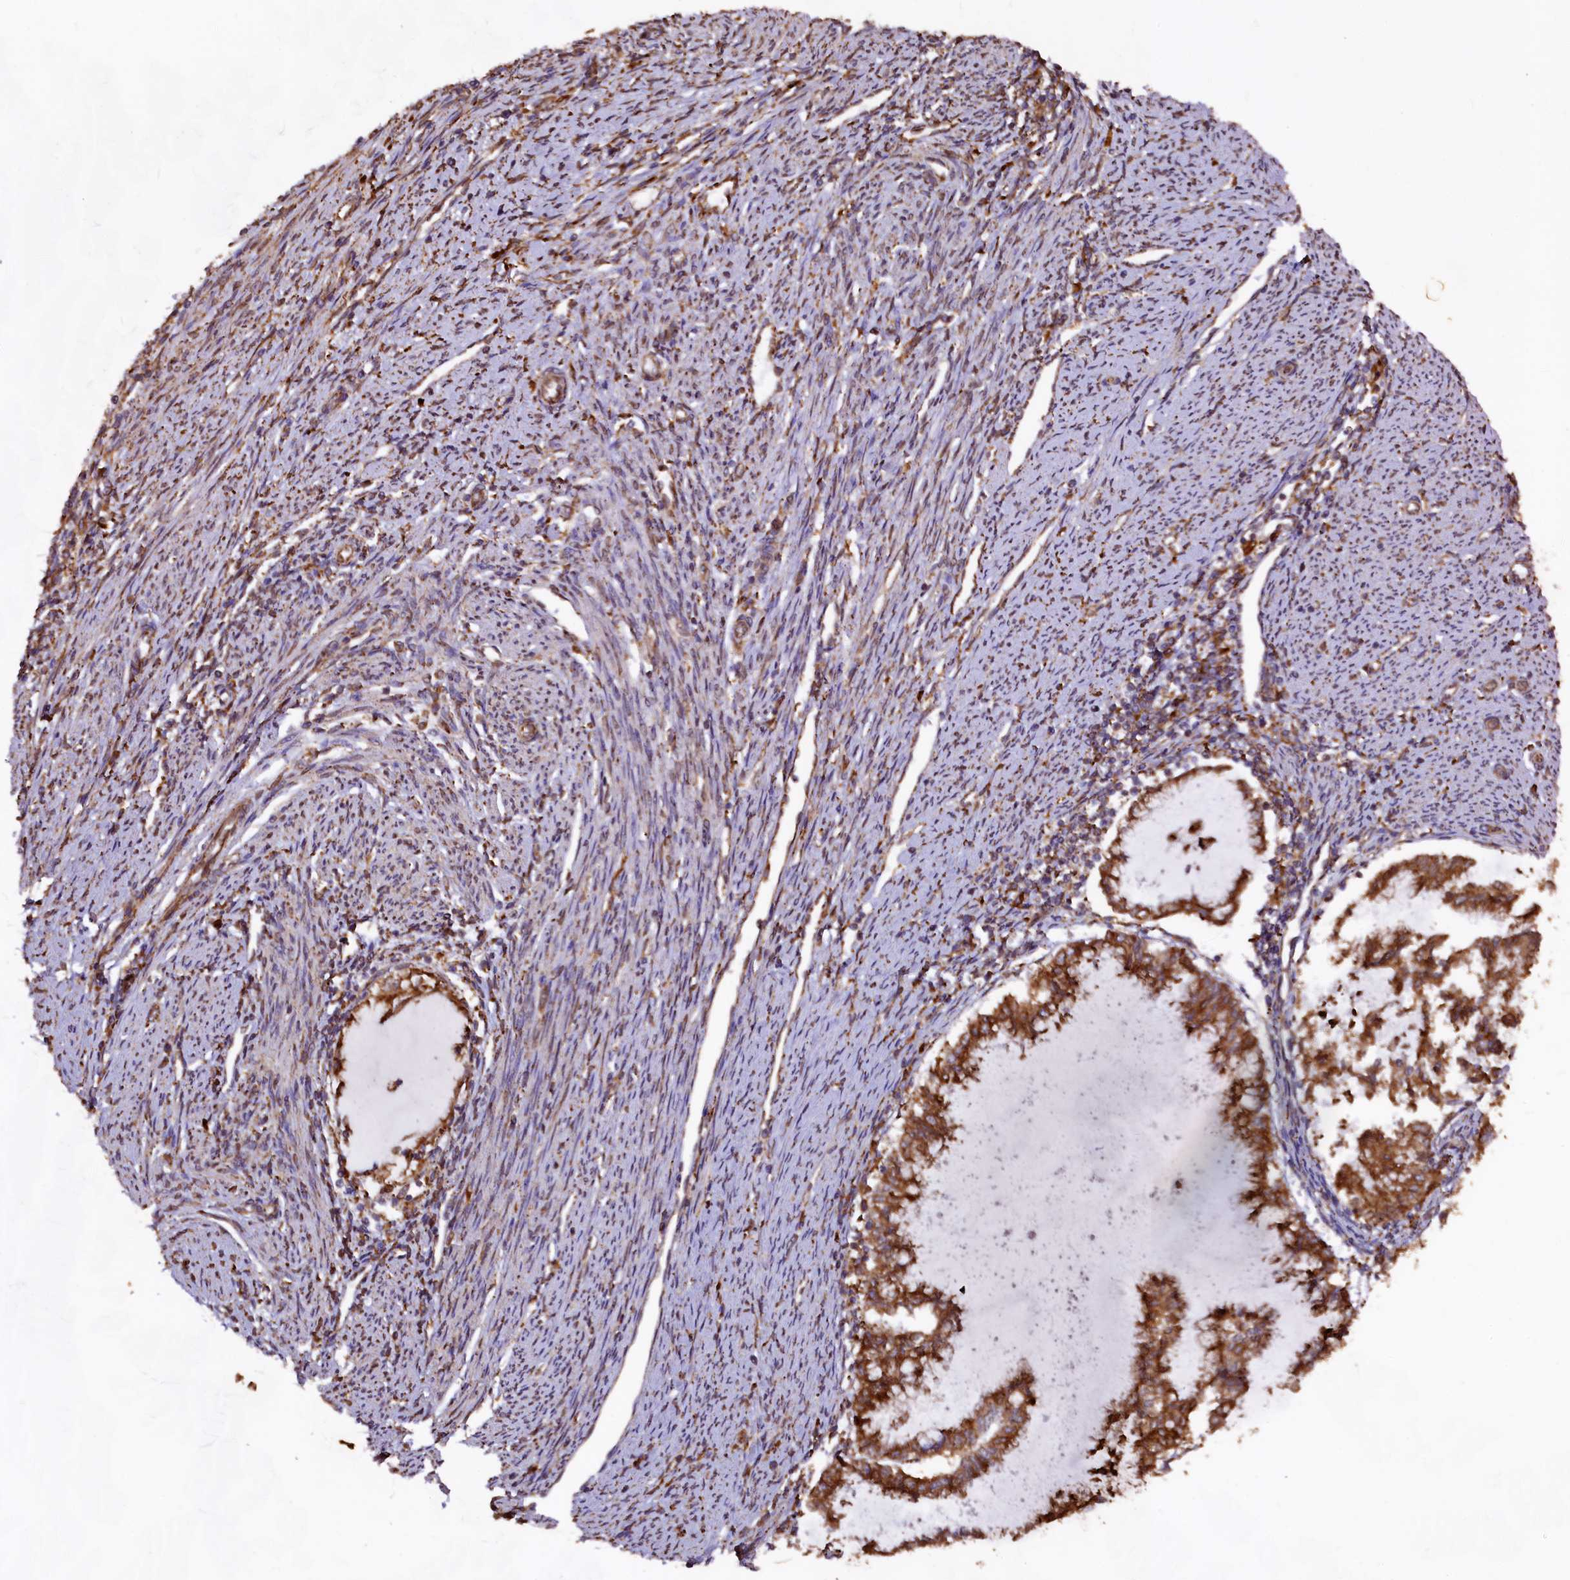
{"staining": {"intensity": "strong", "quantity": ">75%", "location": "cytoplasmic/membranous"}, "tissue": "endometrial cancer", "cell_type": "Tumor cells", "image_type": "cancer", "snomed": [{"axis": "morphology", "description": "Adenocarcinoma, NOS"}, {"axis": "topography", "description": "Endometrium"}], "caption": "Brown immunohistochemical staining in human adenocarcinoma (endometrial) shows strong cytoplasmic/membranous staining in about >75% of tumor cells.", "gene": "NEURL1B", "patient": {"sex": "female", "age": 79}}